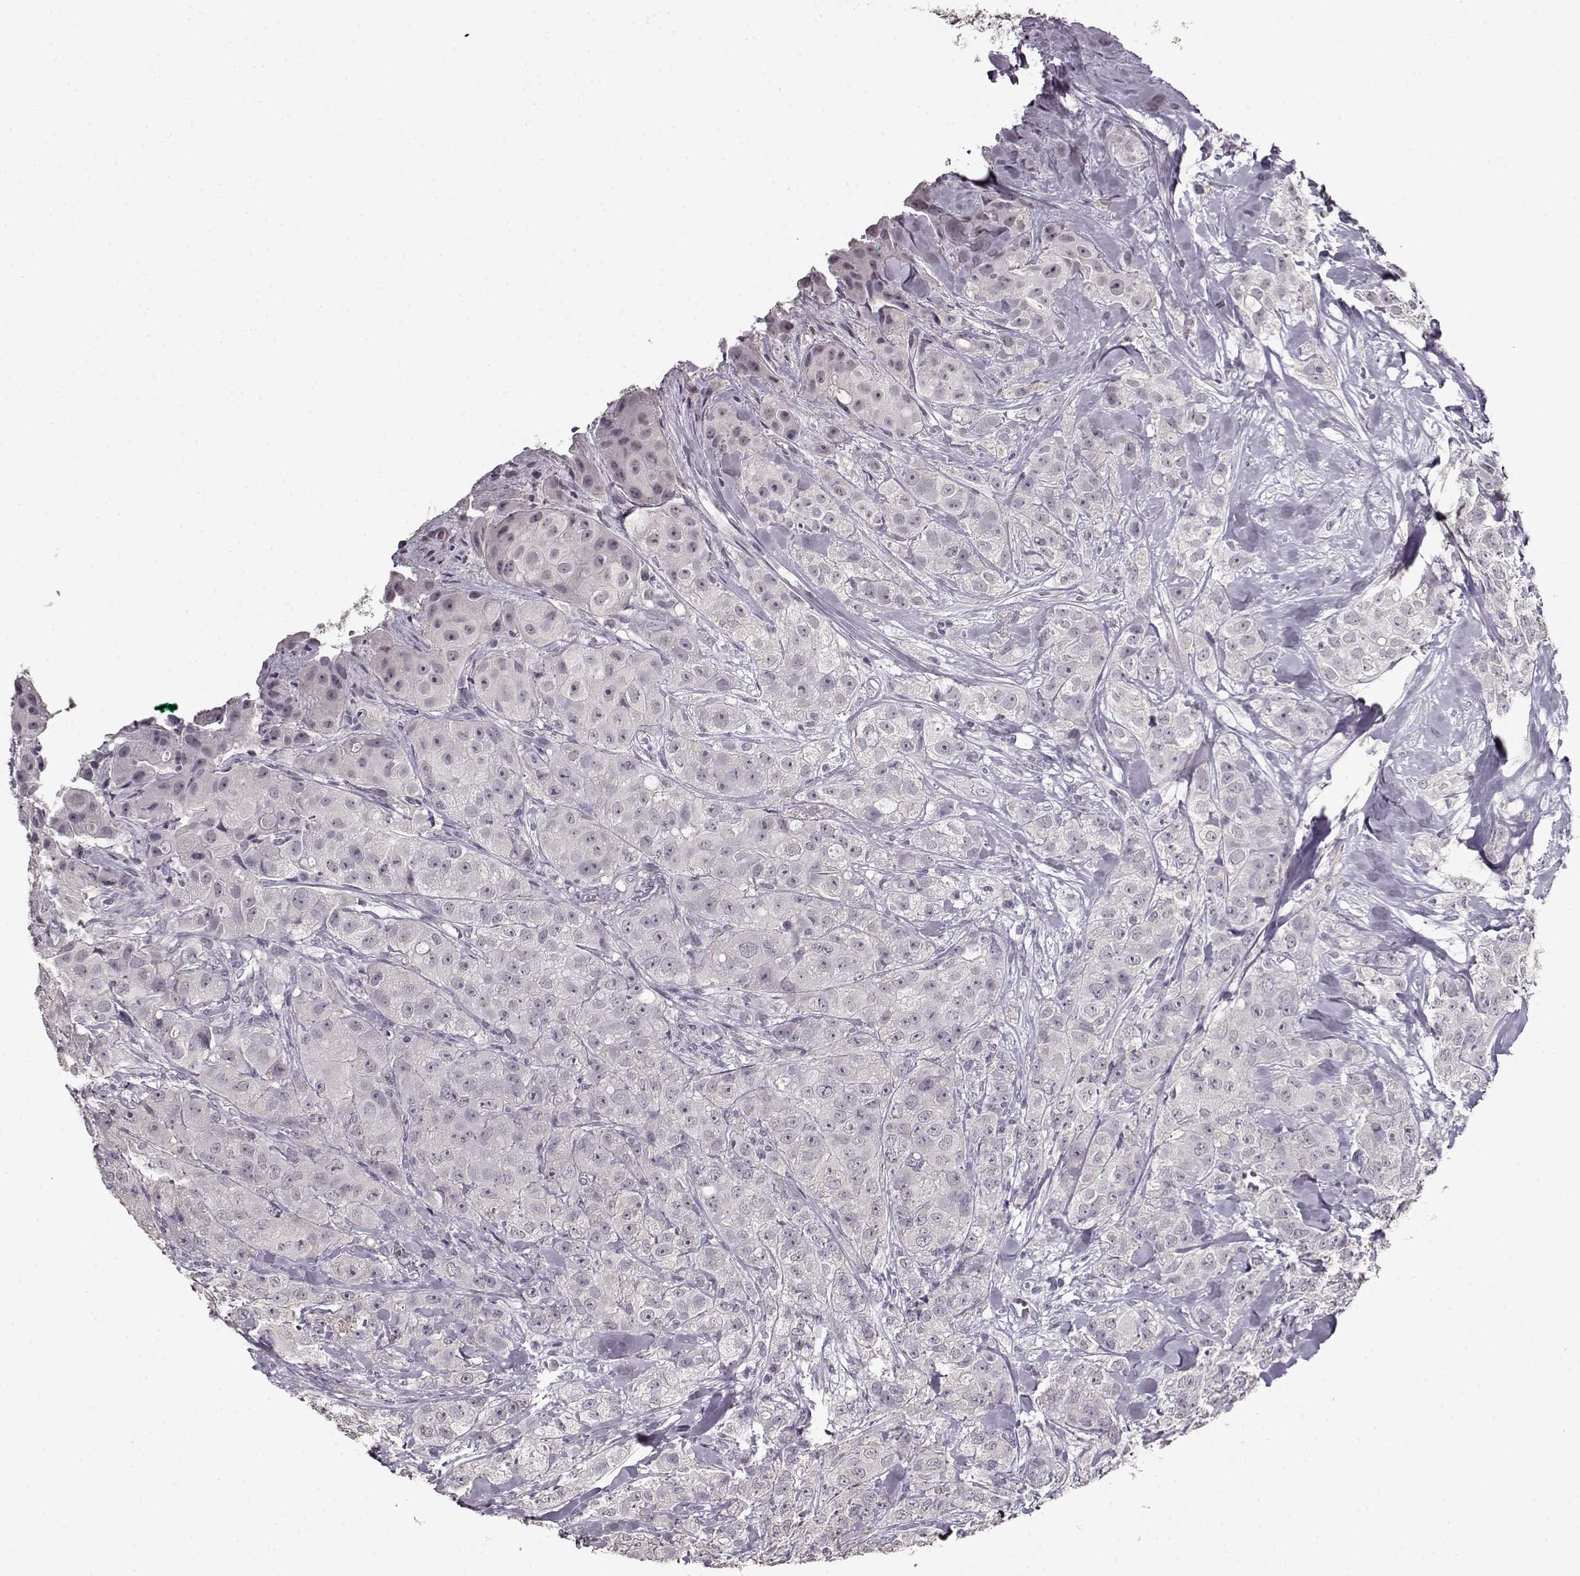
{"staining": {"intensity": "negative", "quantity": "none", "location": "none"}, "tissue": "breast cancer", "cell_type": "Tumor cells", "image_type": "cancer", "snomed": [{"axis": "morphology", "description": "Duct carcinoma"}, {"axis": "topography", "description": "Breast"}], "caption": "The immunohistochemistry (IHC) photomicrograph has no significant staining in tumor cells of breast invasive ductal carcinoma tissue. The staining was performed using DAB (3,3'-diaminobenzidine) to visualize the protein expression in brown, while the nuclei were stained in blue with hematoxylin (Magnification: 20x).", "gene": "RP1L1", "patient": {"sex": "female", "age": 43}}